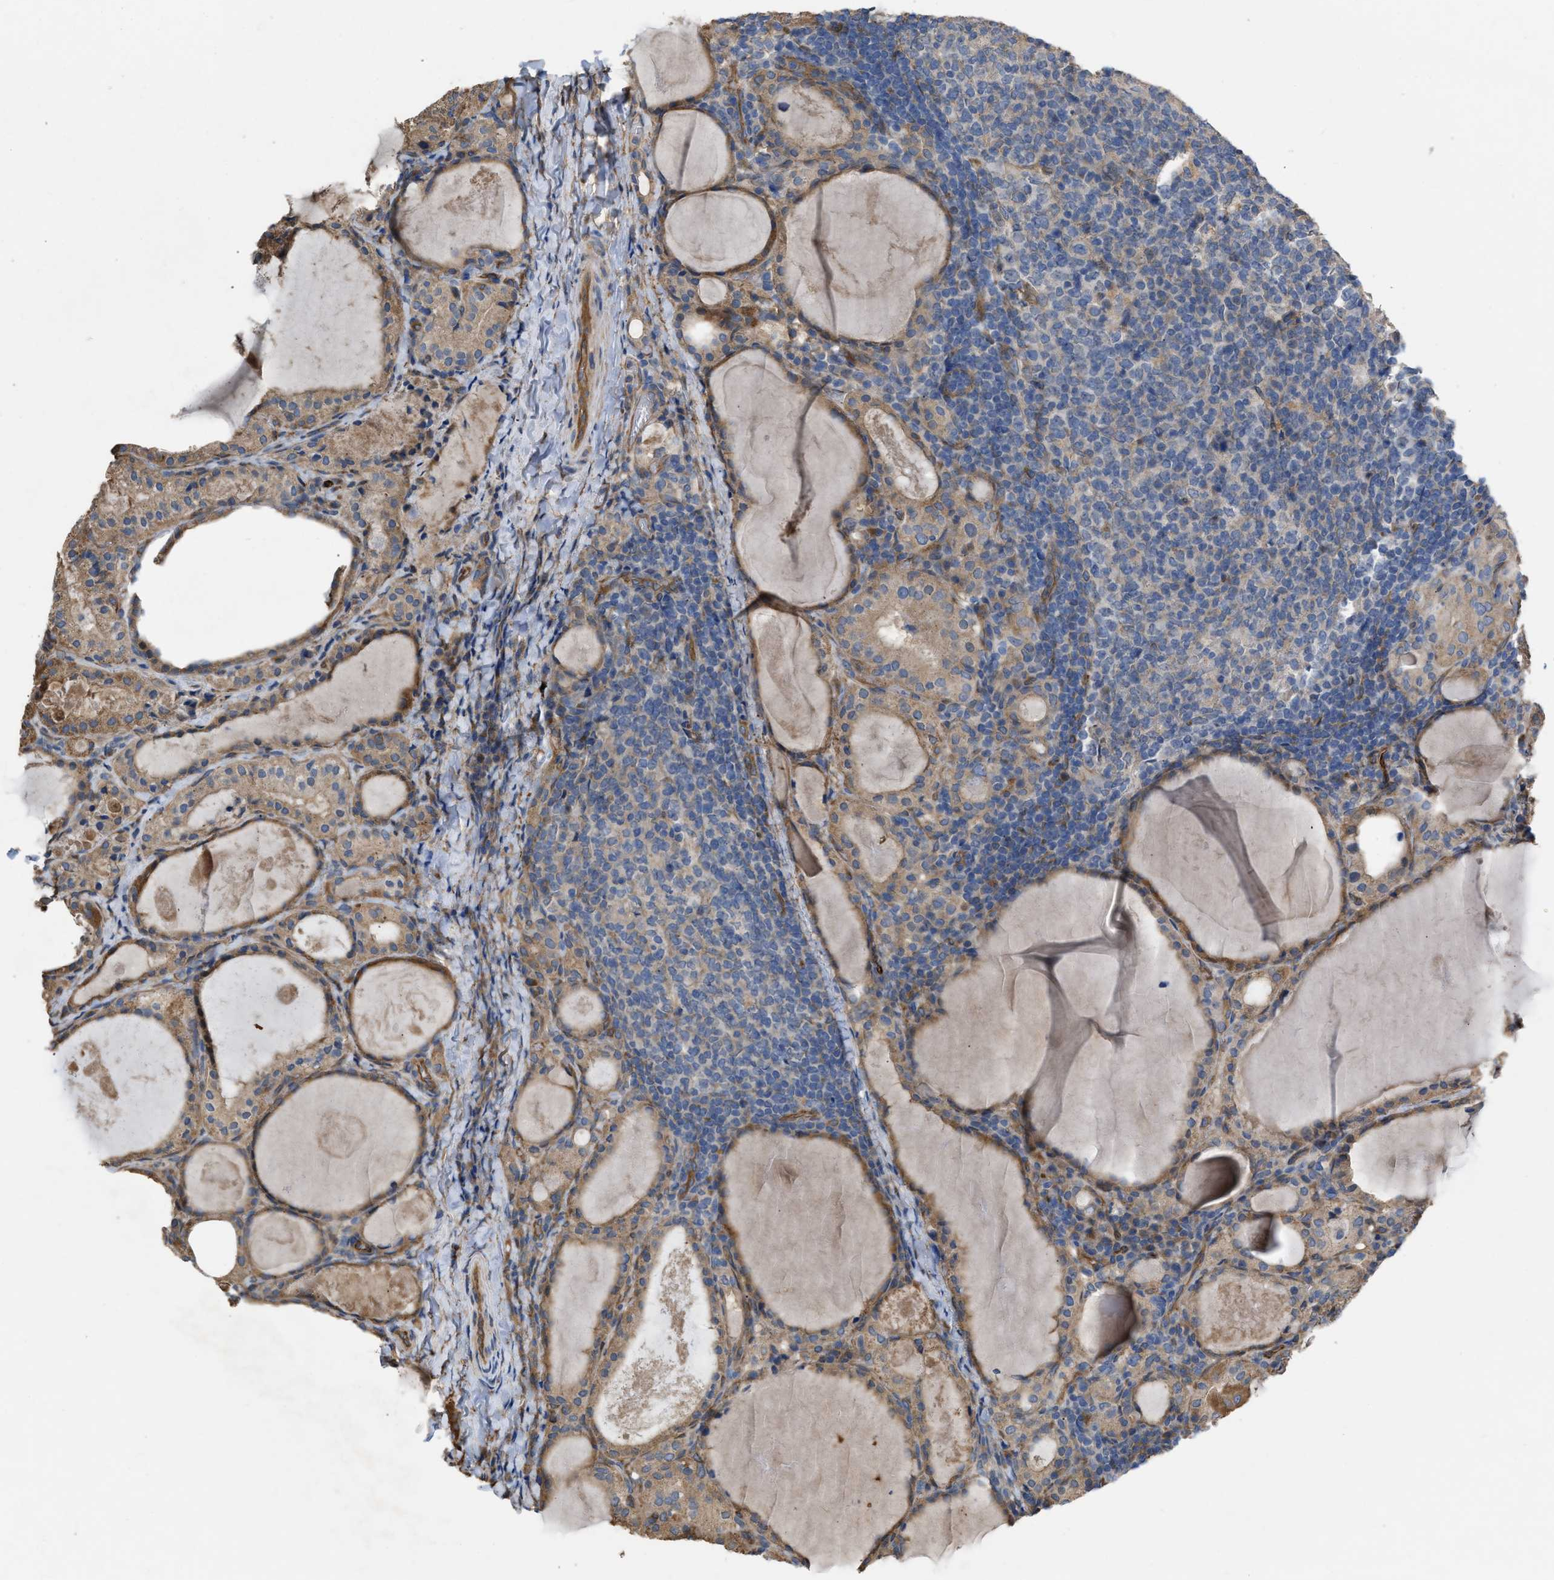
{"staining": {"intensity": "weak", "quantity": ">75%", "location": "cytoplasmic/membranous"}, "tissue": "thyroid cancer", "cell_type": "Tumor cells", "image_type": "cancer", "snomed": [{"axis": "morphology", "description": "Papillary adenocarcinoma, NOS"}, {"axis": "topography", "description": "Thyroid gland"}], "caption": "IHC image of neoplastic tissue: thyroid papillary adenocarcinoma stained using immunohistochemistry demonstrates low levels of weak protein expression localized specifically in the cytoplasmic/membranous of tumor cells, appearing as a cytoplasmic/membranous brown color.", "gene": "SLC4A11", "patient": {"sex": "female", "age": 42}}